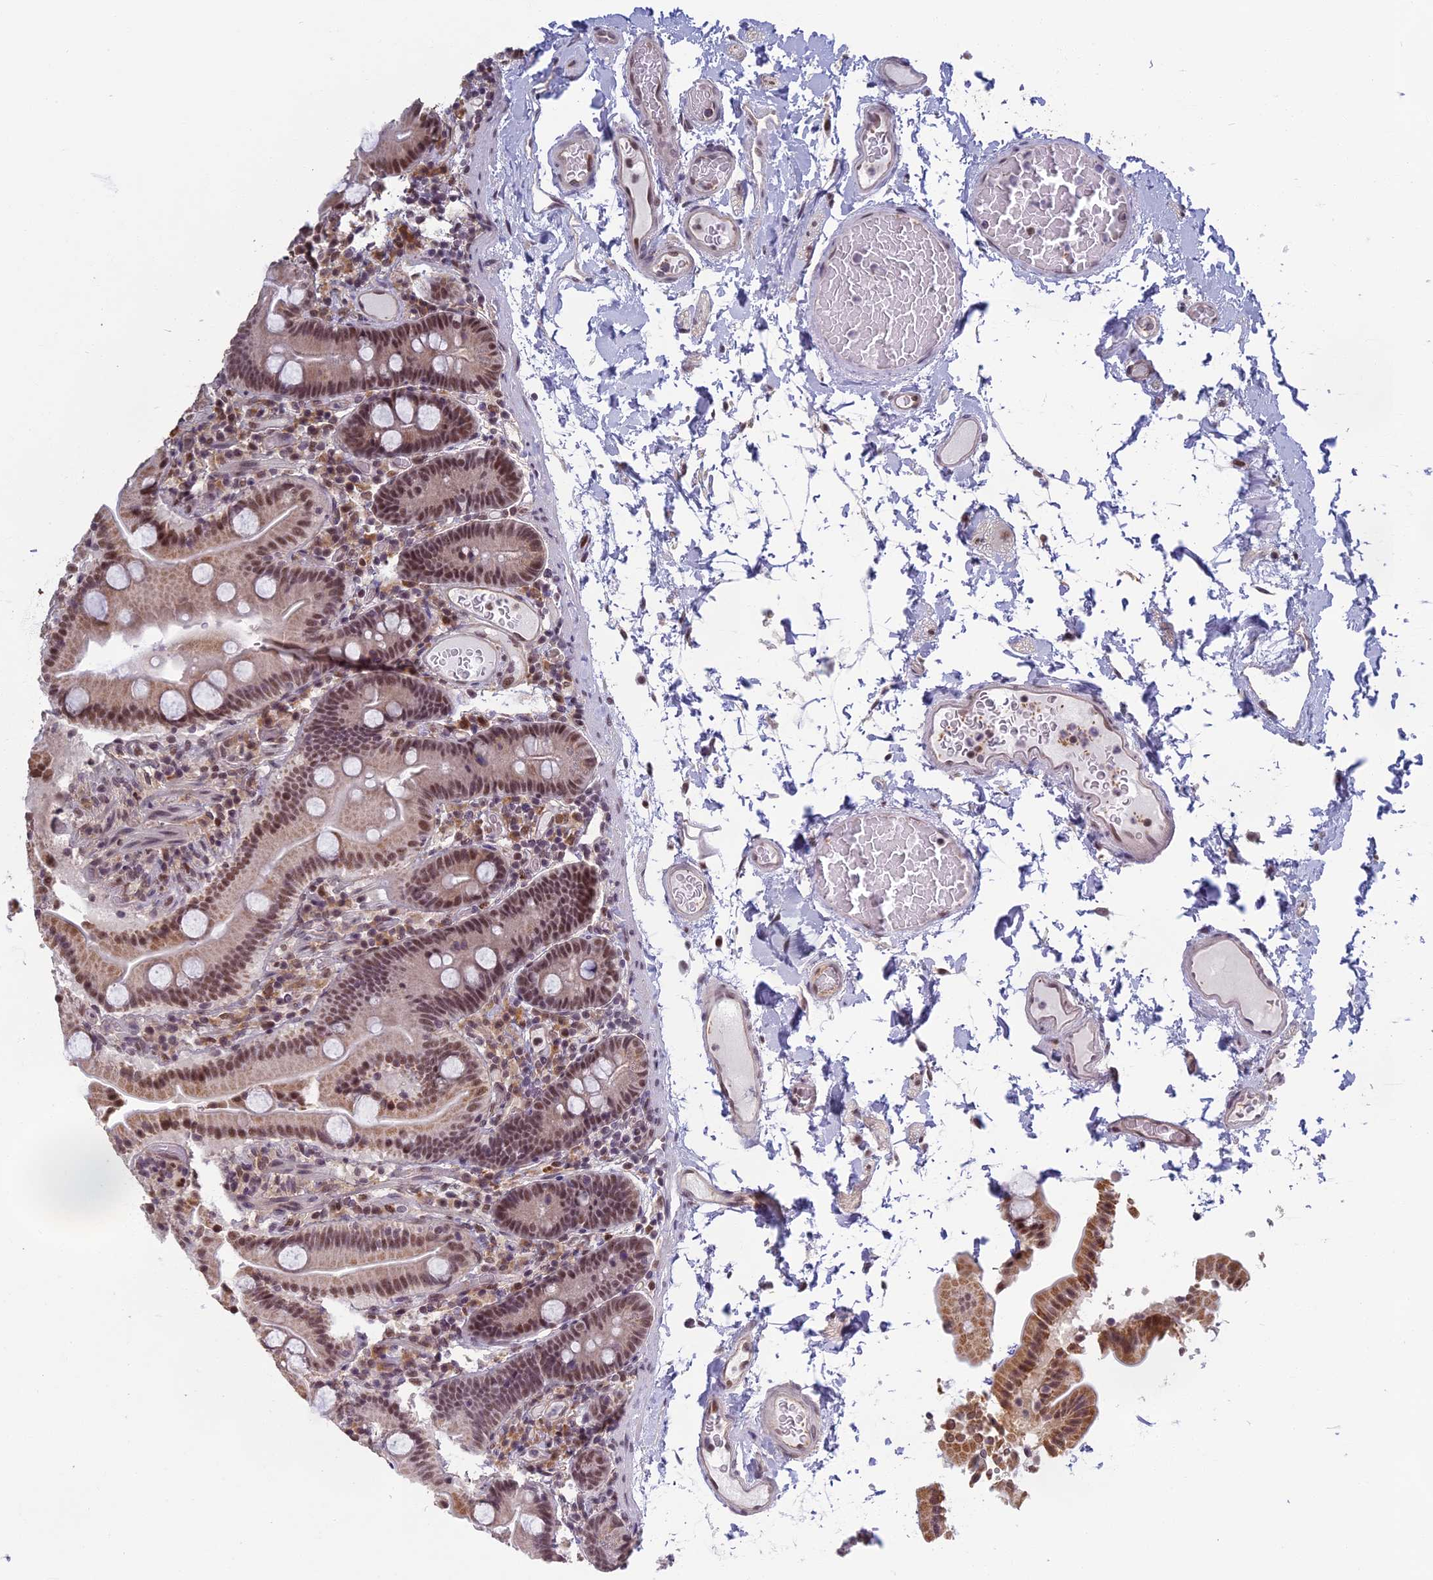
{"staining": {"intensity": "moderate", "quantity": ">75%", "location": "cytoplasmic/membranous,nuclear"}, "tissue": "duodenum", "cell_type": "Glandular cells", "image_type": "normal", "snomed": [{"axis": "morphology", "description": "Normal tissue, NOS"}, {"axis": "topography", "description": "Duodenum"}], "caption": "IHC of normal duodenum reveals medium levels of moderate cytoplasmic/membranous,nuclear staining in about >75% of glandular cells.", "gene": "MORF4L1", "patient": {"sex": "male", "age": 55}}